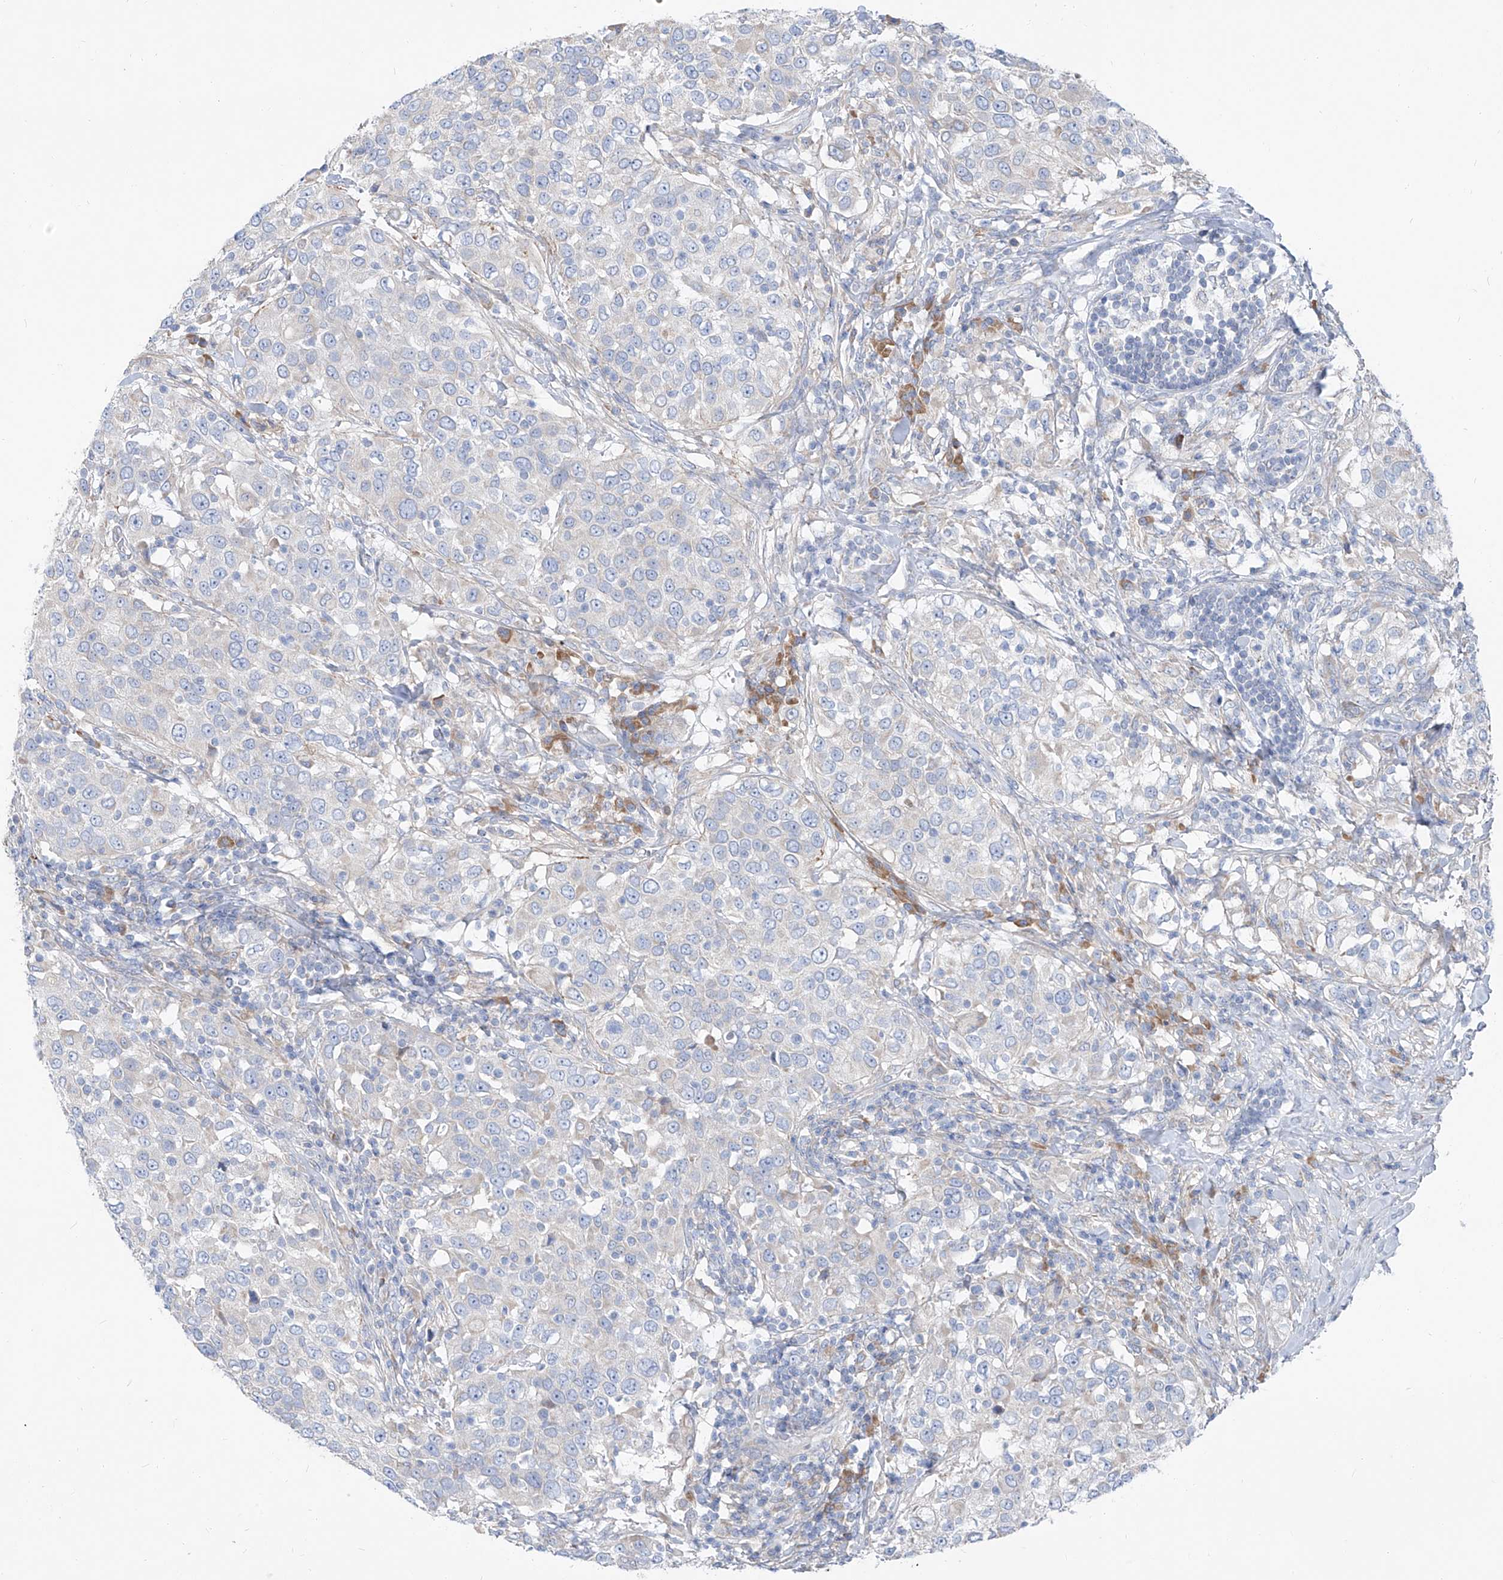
{"staining": {"intensity": "negative", "quantity": "none", "location": "none"}, "tissue": "urothelial cancer", "cell_type": "Tumor cells", "image_type": "cancer", "snomed": [{"axis": "morphology", "description": "Urothelial carcinoma, High grade"}, {"axis": "topography", "description": "Urinary bladder"}], "caption": "High power microscopy histopathology image of an IHC histopathology image of high-grade urothelial carcinoma, revealing no significant staining in tumor cells.", "gene": "UFL1", "patient": {"sex": "female", "age": 80}}